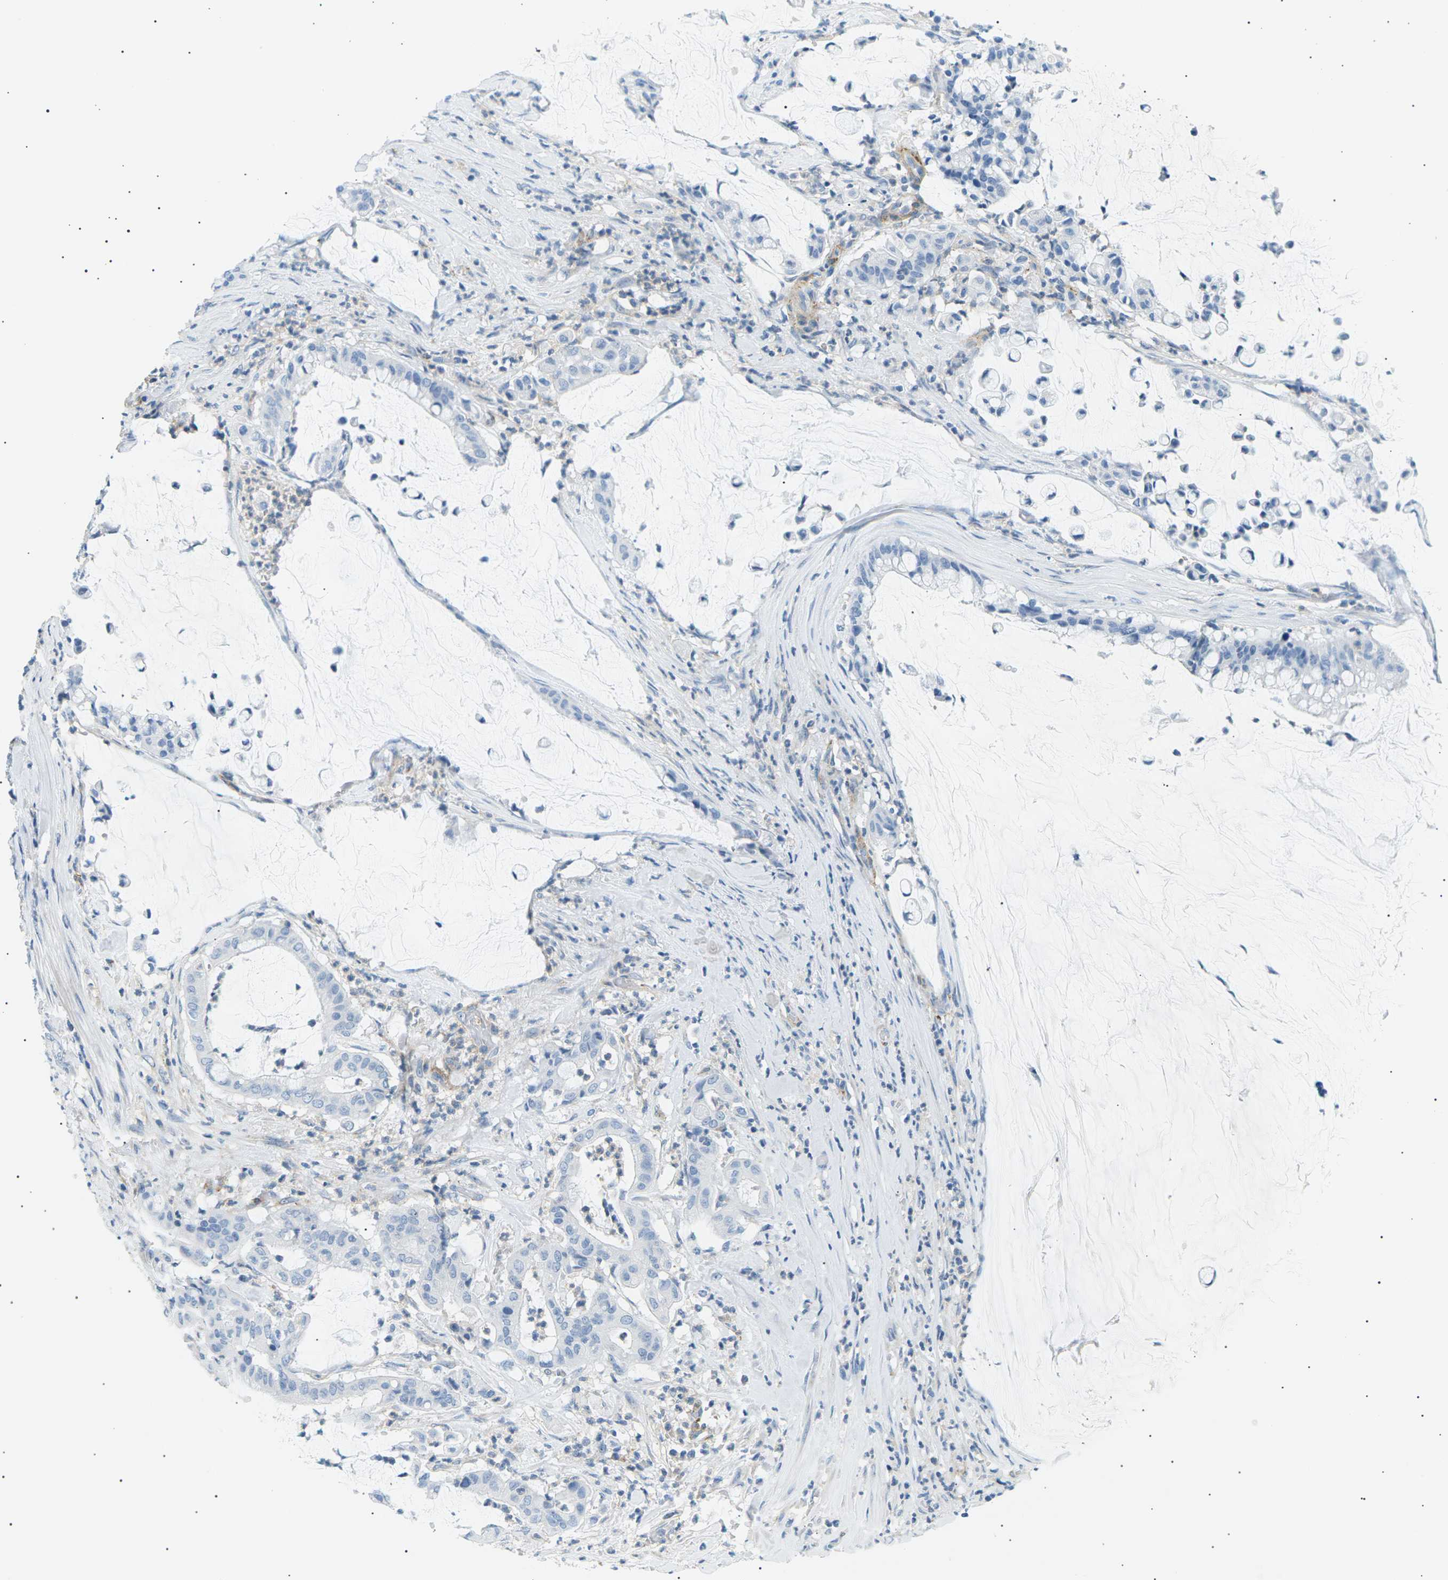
{"staining": {"intensity": "negative", "quantity": "none", "location": "none"}, "tissue": "pancreatic cancer", "cell_type": "Tumor cells", "image_type": "cancer", "snomed": [{"axis": "morphology", "description": "Adenocarcinoma, NOS"}, {"axis": "topography", "description": "Pancreas"}], "caption": "Tumor cells are negative for protein expression in human pancreatic adenocarcinoma.", "gene": "SEPTIN5", "patient": {"sex": "male", "age": 41}}